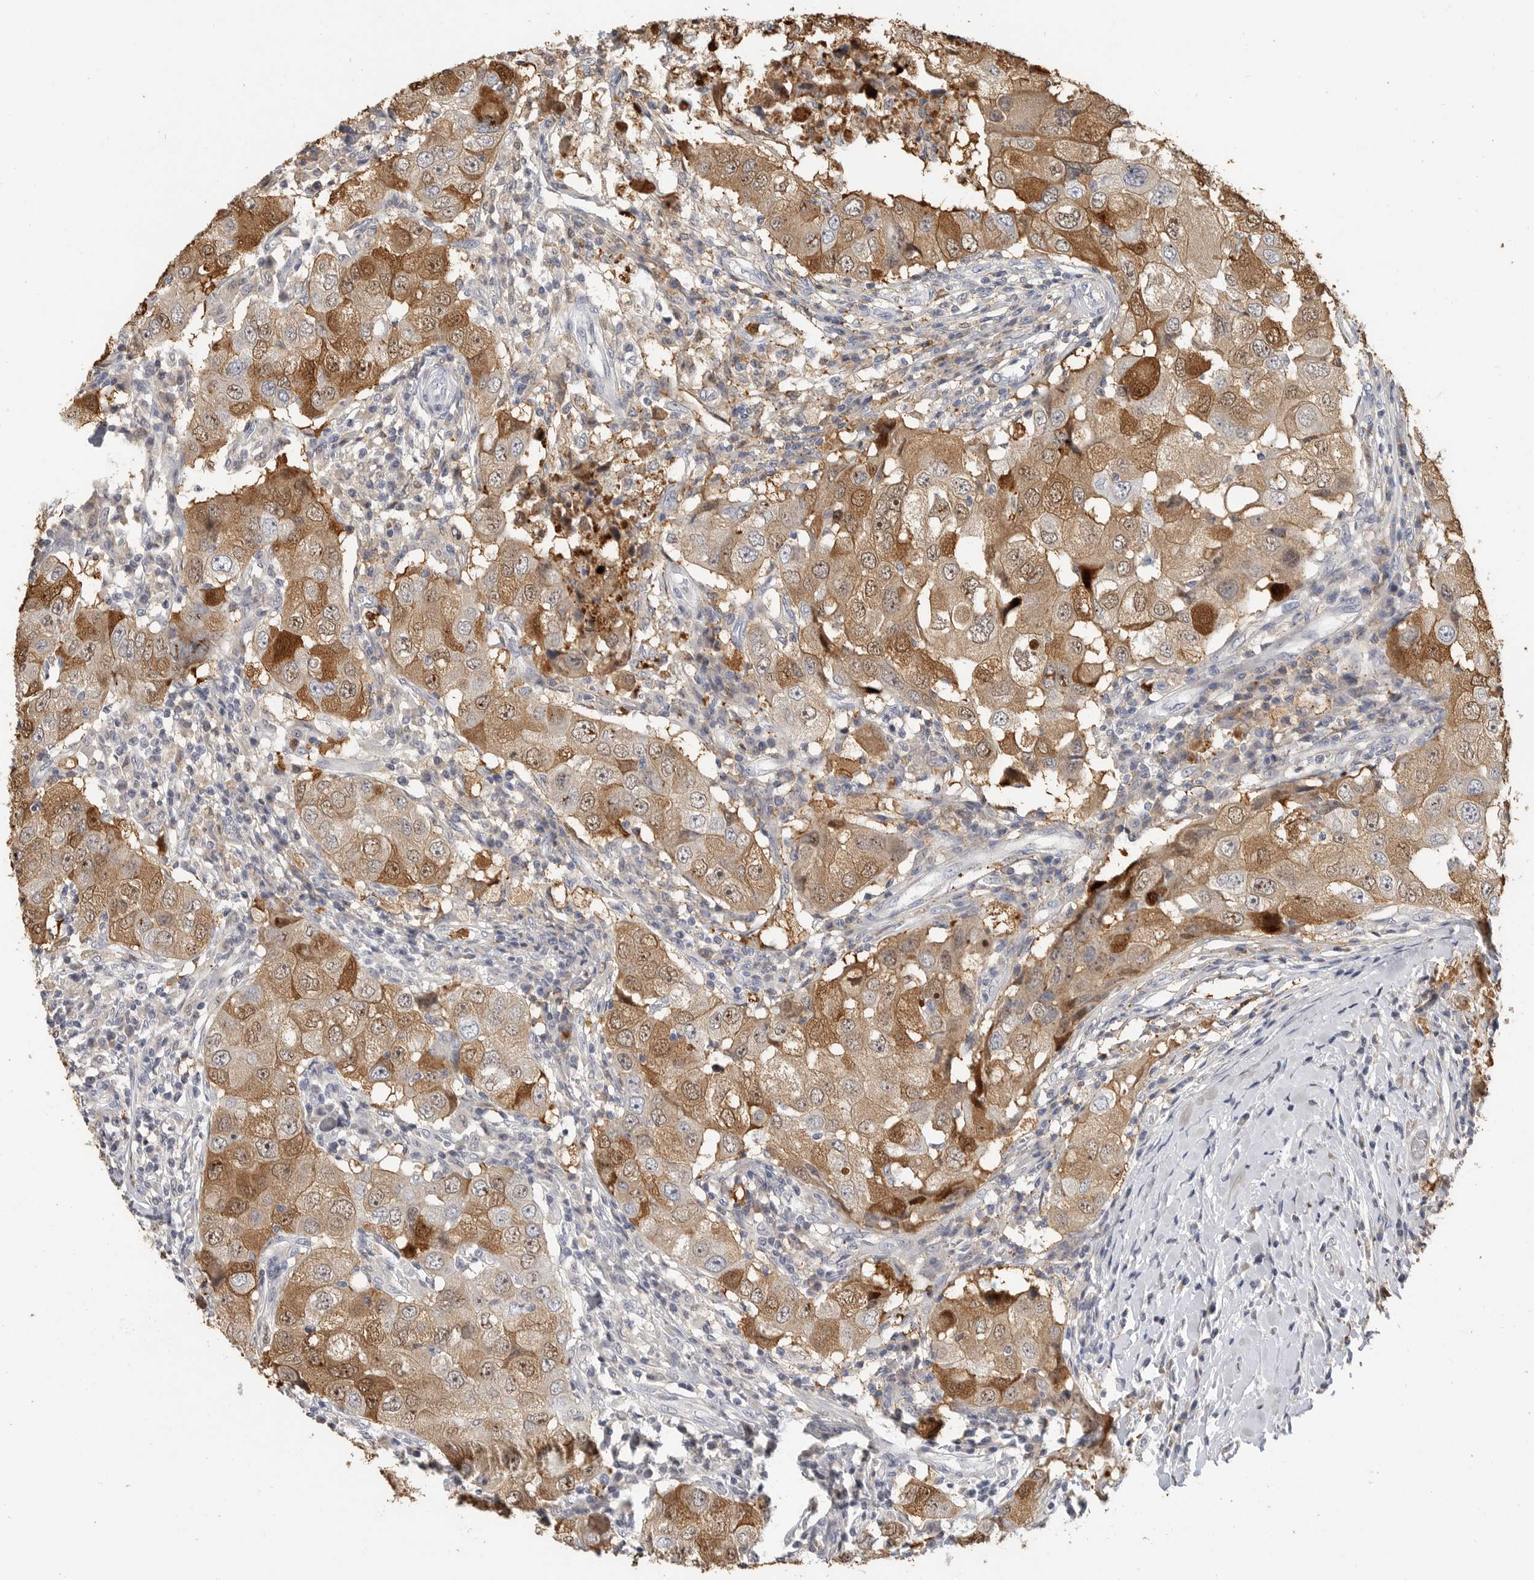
{"staining": {"intensity": "moderate", "quantity": ">75%", "location": "cytoplasmic/membranous"}, "tissue": "breast cancer", "cell_type": "Tumor cells", "image_type": "cancer", "snomed": [{"axis": "morphology", "description": "Duct carcinoma"}, {"axis": "topography", "description": "Breast"}], "caption": "Protein staining exhibits moderate cytoplasmic/membranous positivity in approximately >75% of tumor cells in breast infiltrating ductal carcinoma.", "gene": "LTBR", "patient": {"sex": "female", "age": 27}}